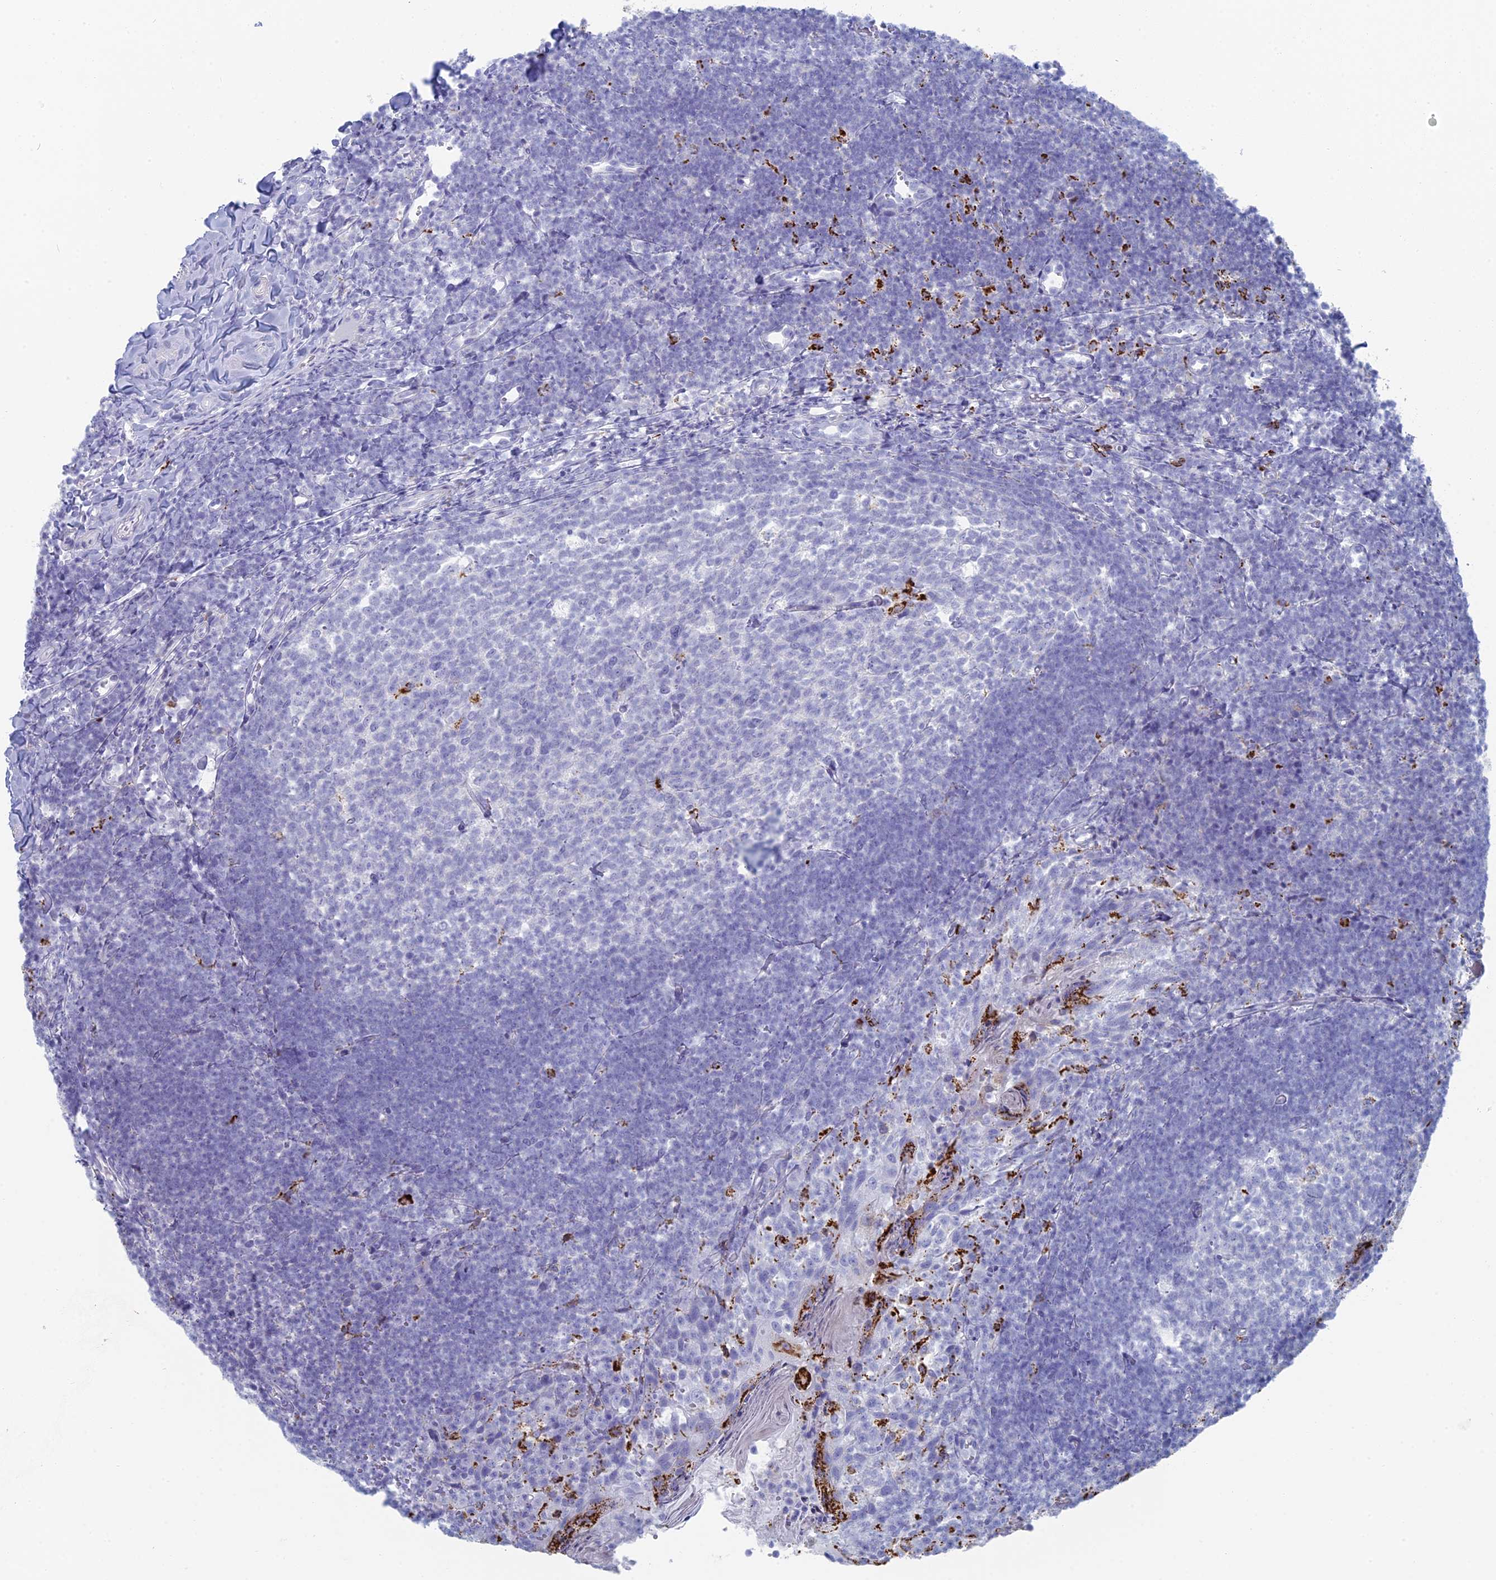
{"staining": {"intensity": "negative", "quantity": "none", "location": "none"}, "tissue": "tonsil", "cell_type": "Germinal center cells", "image_type": "normal", "snomed": [{"axis": "morphology", "description": "Normal tissue, NOS"}, {"axis": "topography", "description": "Tonsil"}], "caption": "The photomicrograph displays no staining of germinal center cells in normal tonsil.", "gene": "ALMS1", "patient": {"sex": "female", "age": 10}}